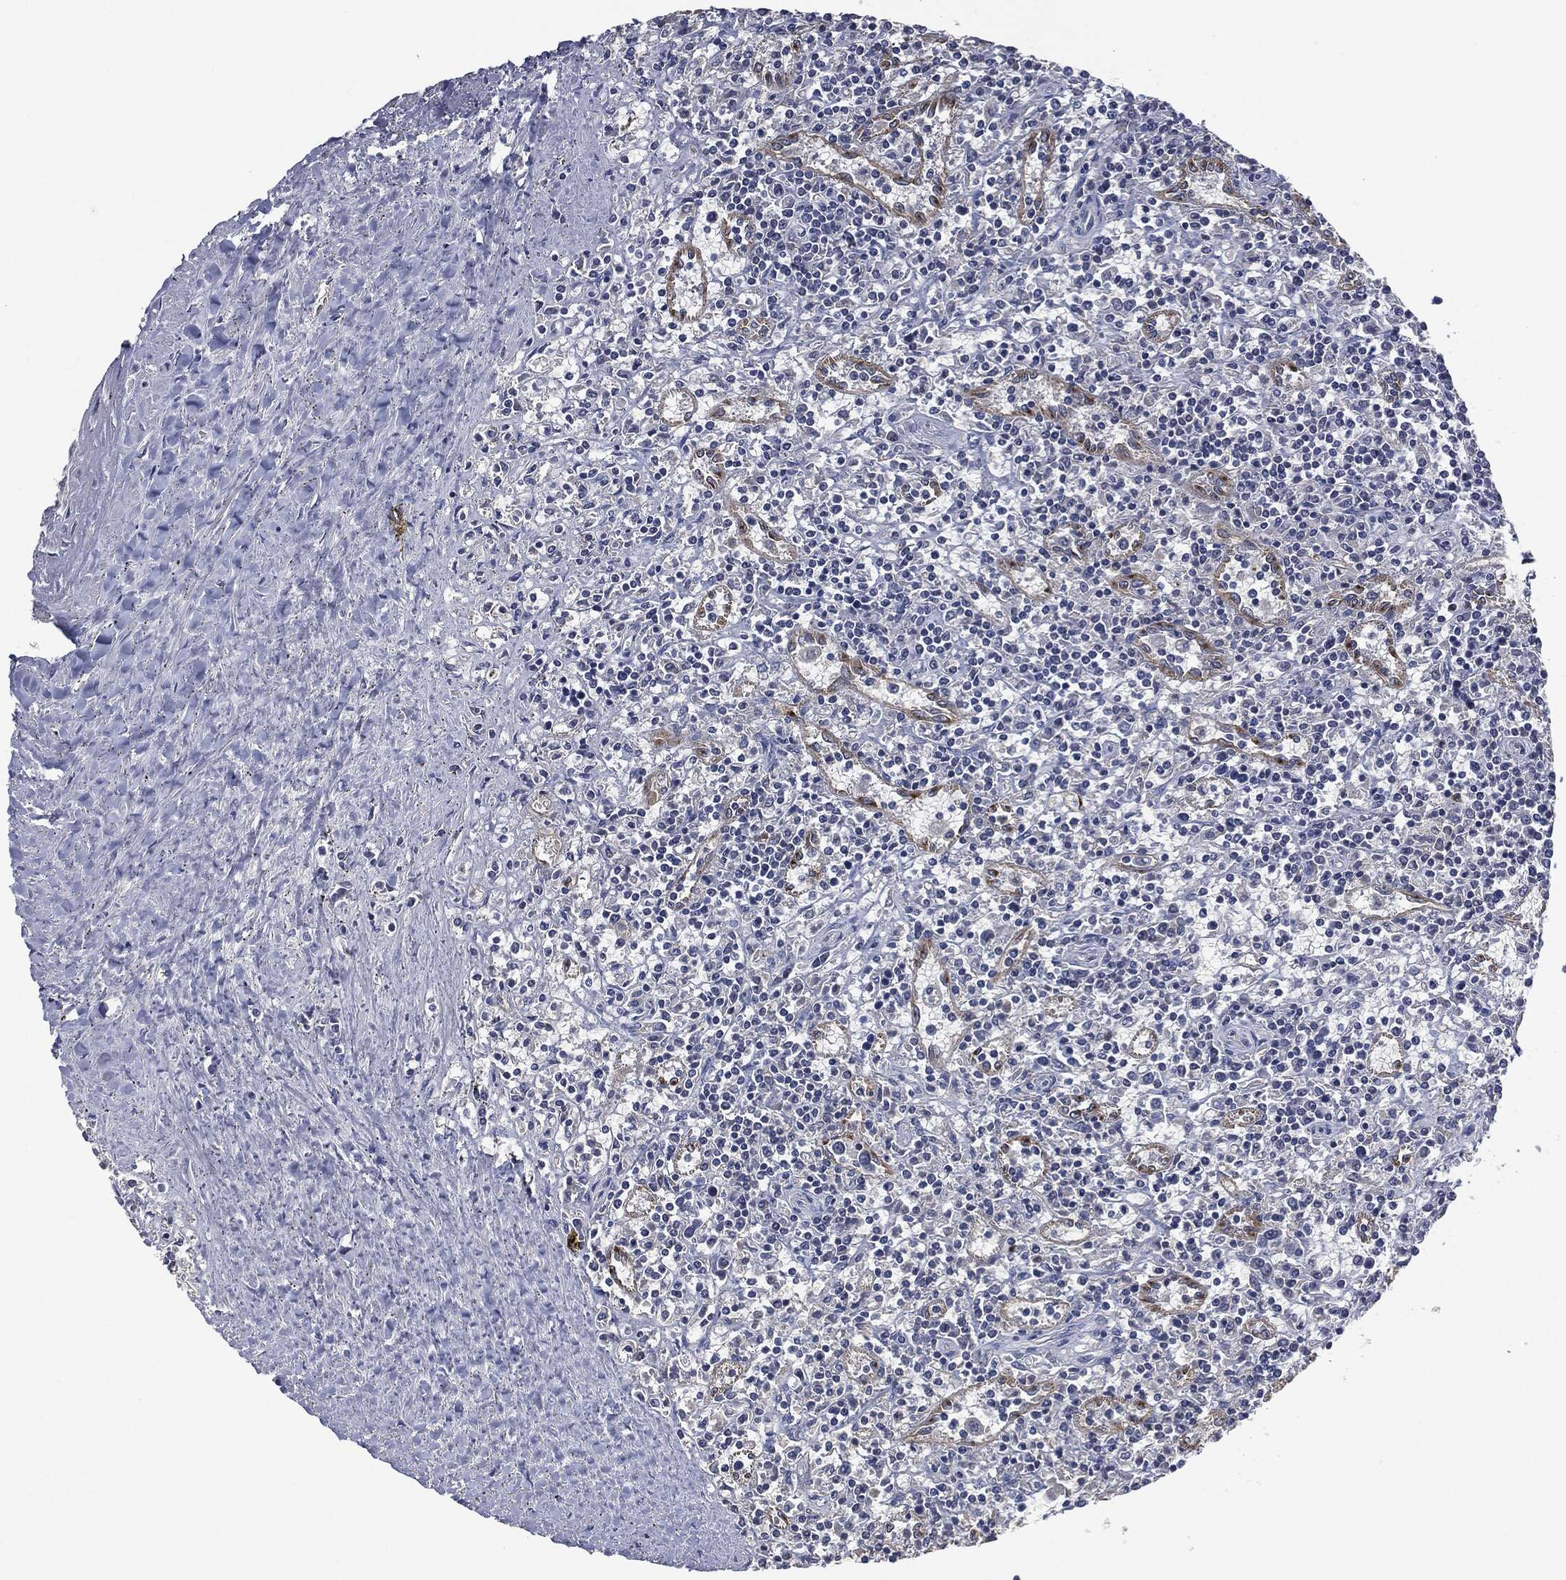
{"staining": {"intensity": "negative", "quantity": "none", "location": "none"}, "tissue": "lymphoma", "cell_type": "Tumor cells", "image_type": "cancer", "snomed": [{"axis": "morphology", "description": "Malignant lymphoma, non-Hodgkin's type, Low grade"}, {"axis": "topography", "description": "Spleen"}], "caption": "There is no significant expression in tumor cells of lymphoma.", "gene": "IL1RN", "patient": {"sex": "male", "age": 62}}